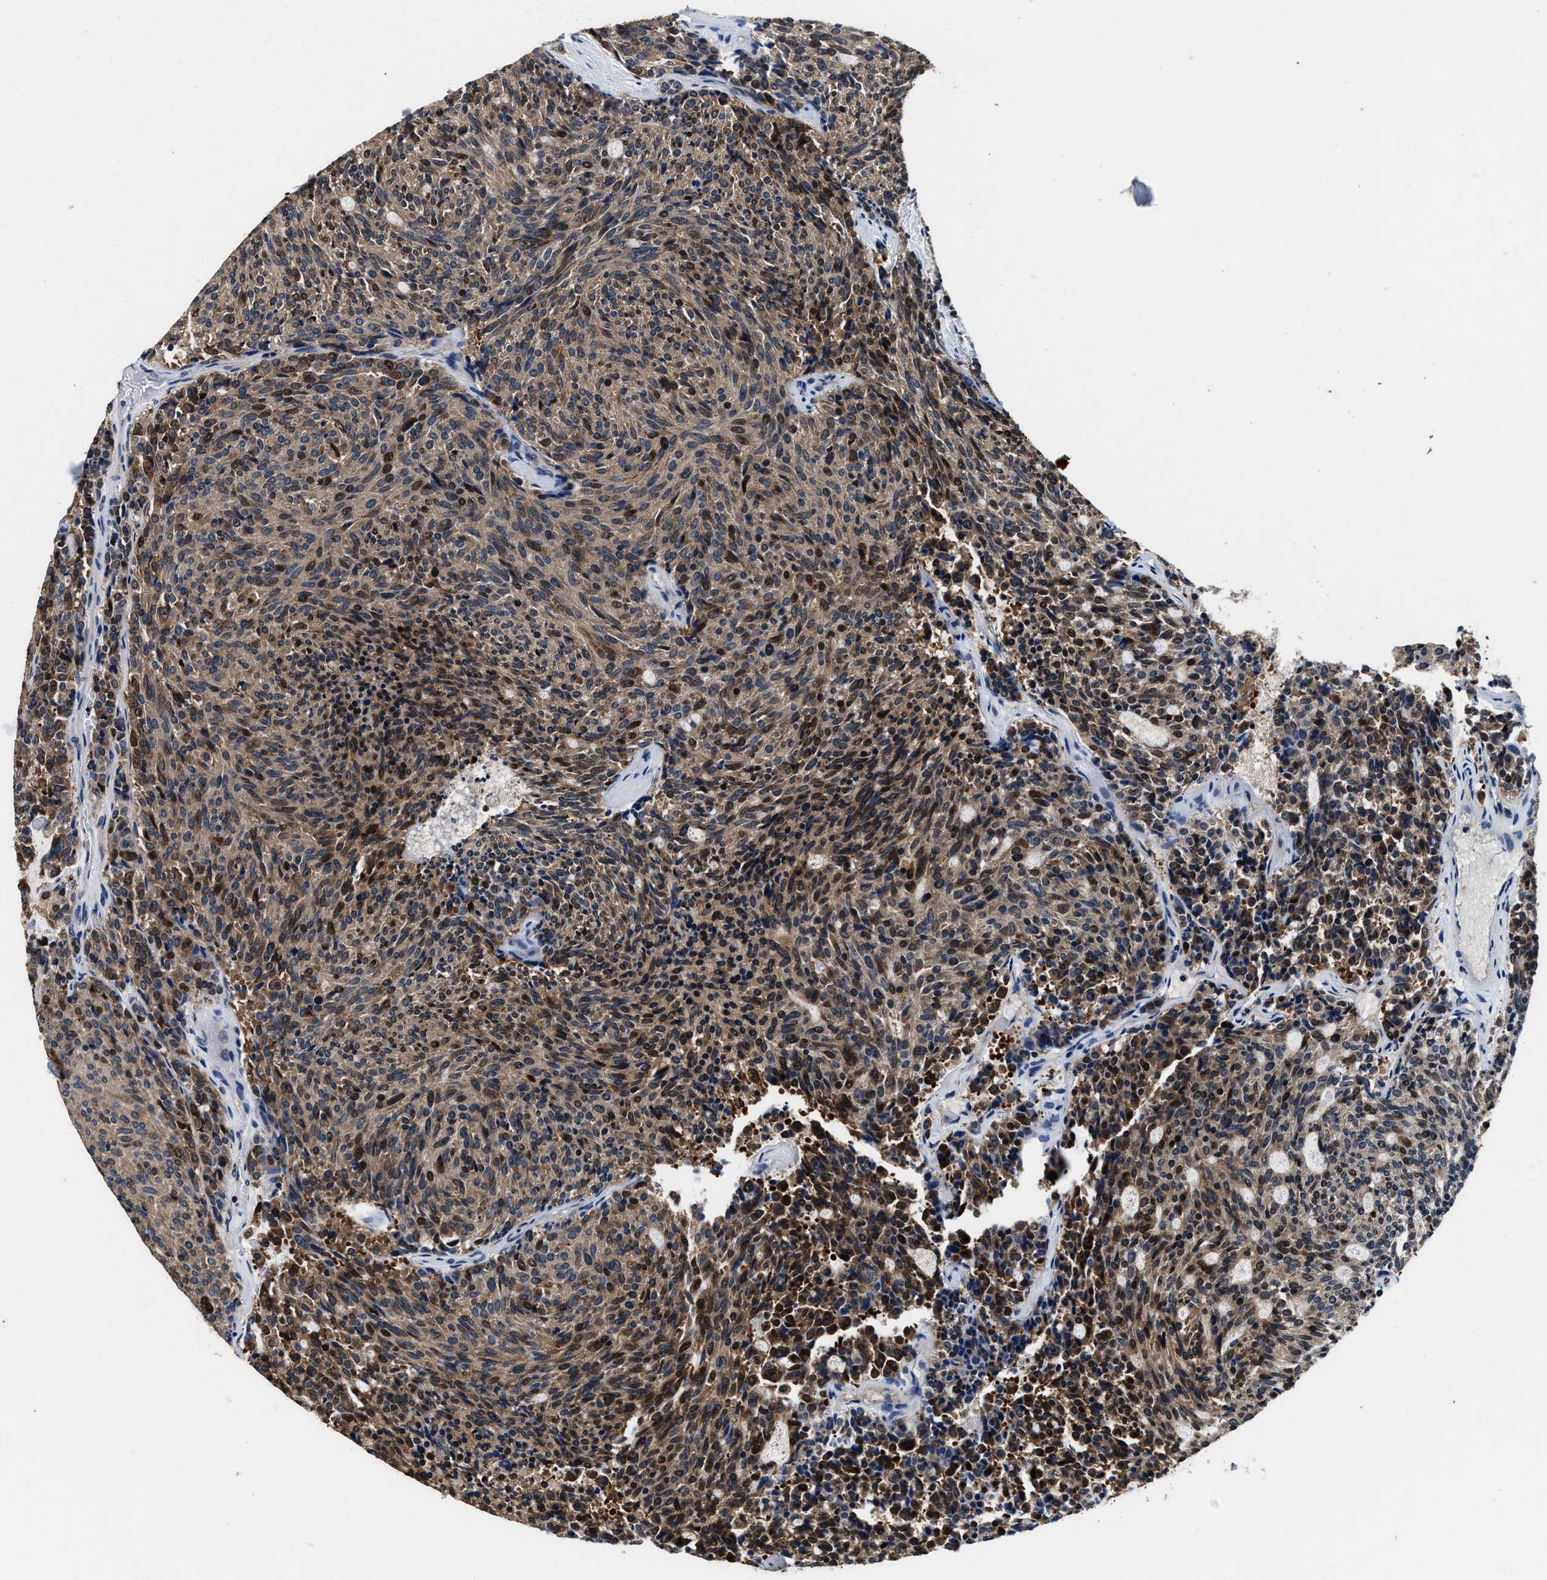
{"staining": {"intensity": "weak", "quantity": ">75%", "location": "cytoplasmic/membranous"}, "tissue": "carcinoid", "cell_type": "Tumor cells", "image_type": "cancer", "snomed": [{"axis": "morphology", "description": "Carcinoid, malignant, NOS"}, {"axis": "topography", "description": "Pancreas"}], "caption": "Human carcinoid stained with a brown dye demonstrates weak cytoplasmic/membranous positive staining in approximately >75% of tumor cells.", "gene": "PHPT1", "patient": {"sex": "female", "age": 54}}